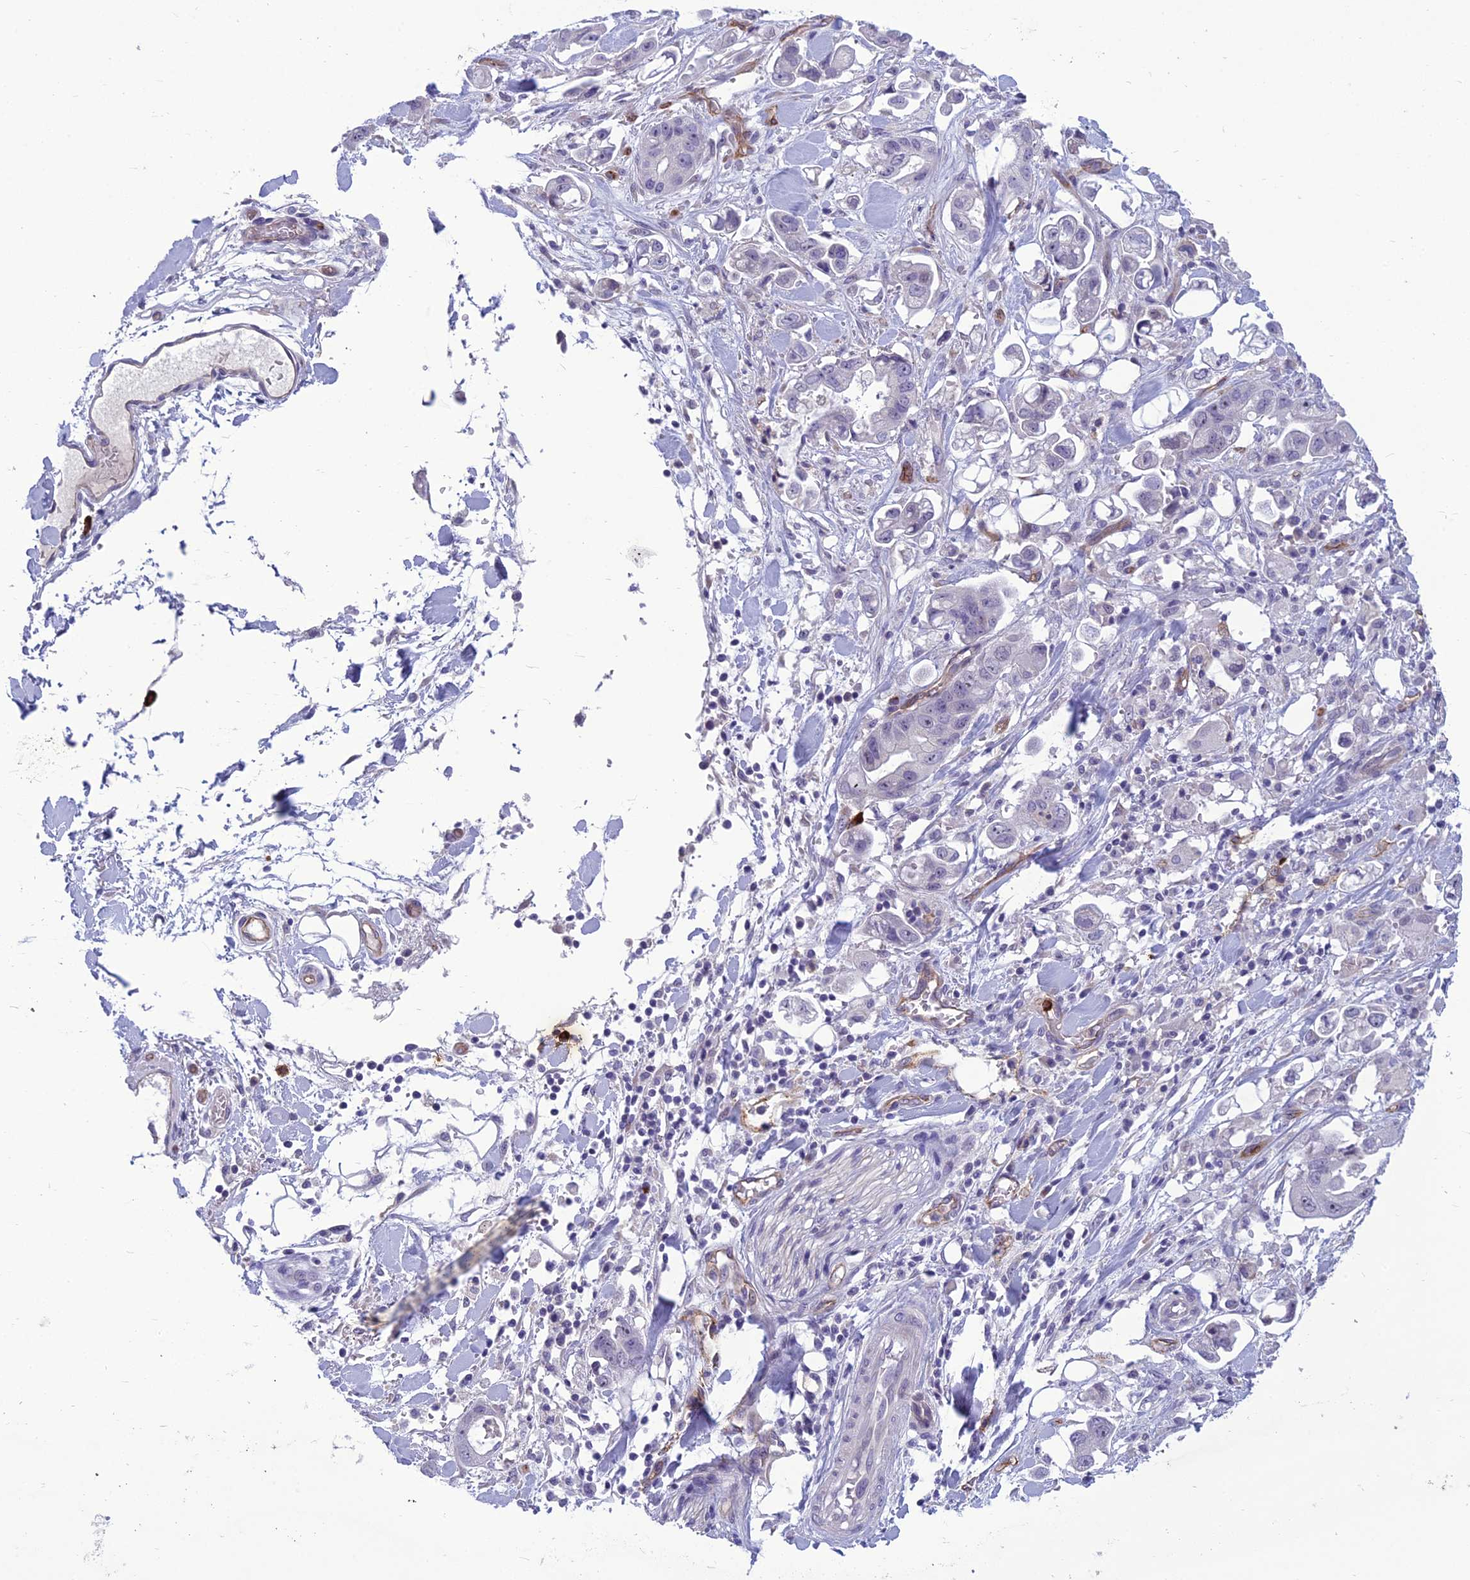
{"staining": {"intensity": "negative", "quantity": "none", "location": "none"}, "tissue": "stomach cancer", "cell_type": "Tumor cells", "image_type": "cancer", "snomed": [{"axis": "morphology", "description": "Adenocarcinoma, NOS"}, {"axis": "topography", "description": "Stomach"}], "caption": "DAB immunohistochemical staining of stomach cancer displays no significant staining in tumor cells.", "gene": "BBS7", "patient": {"sex": "male", "age": 62}}